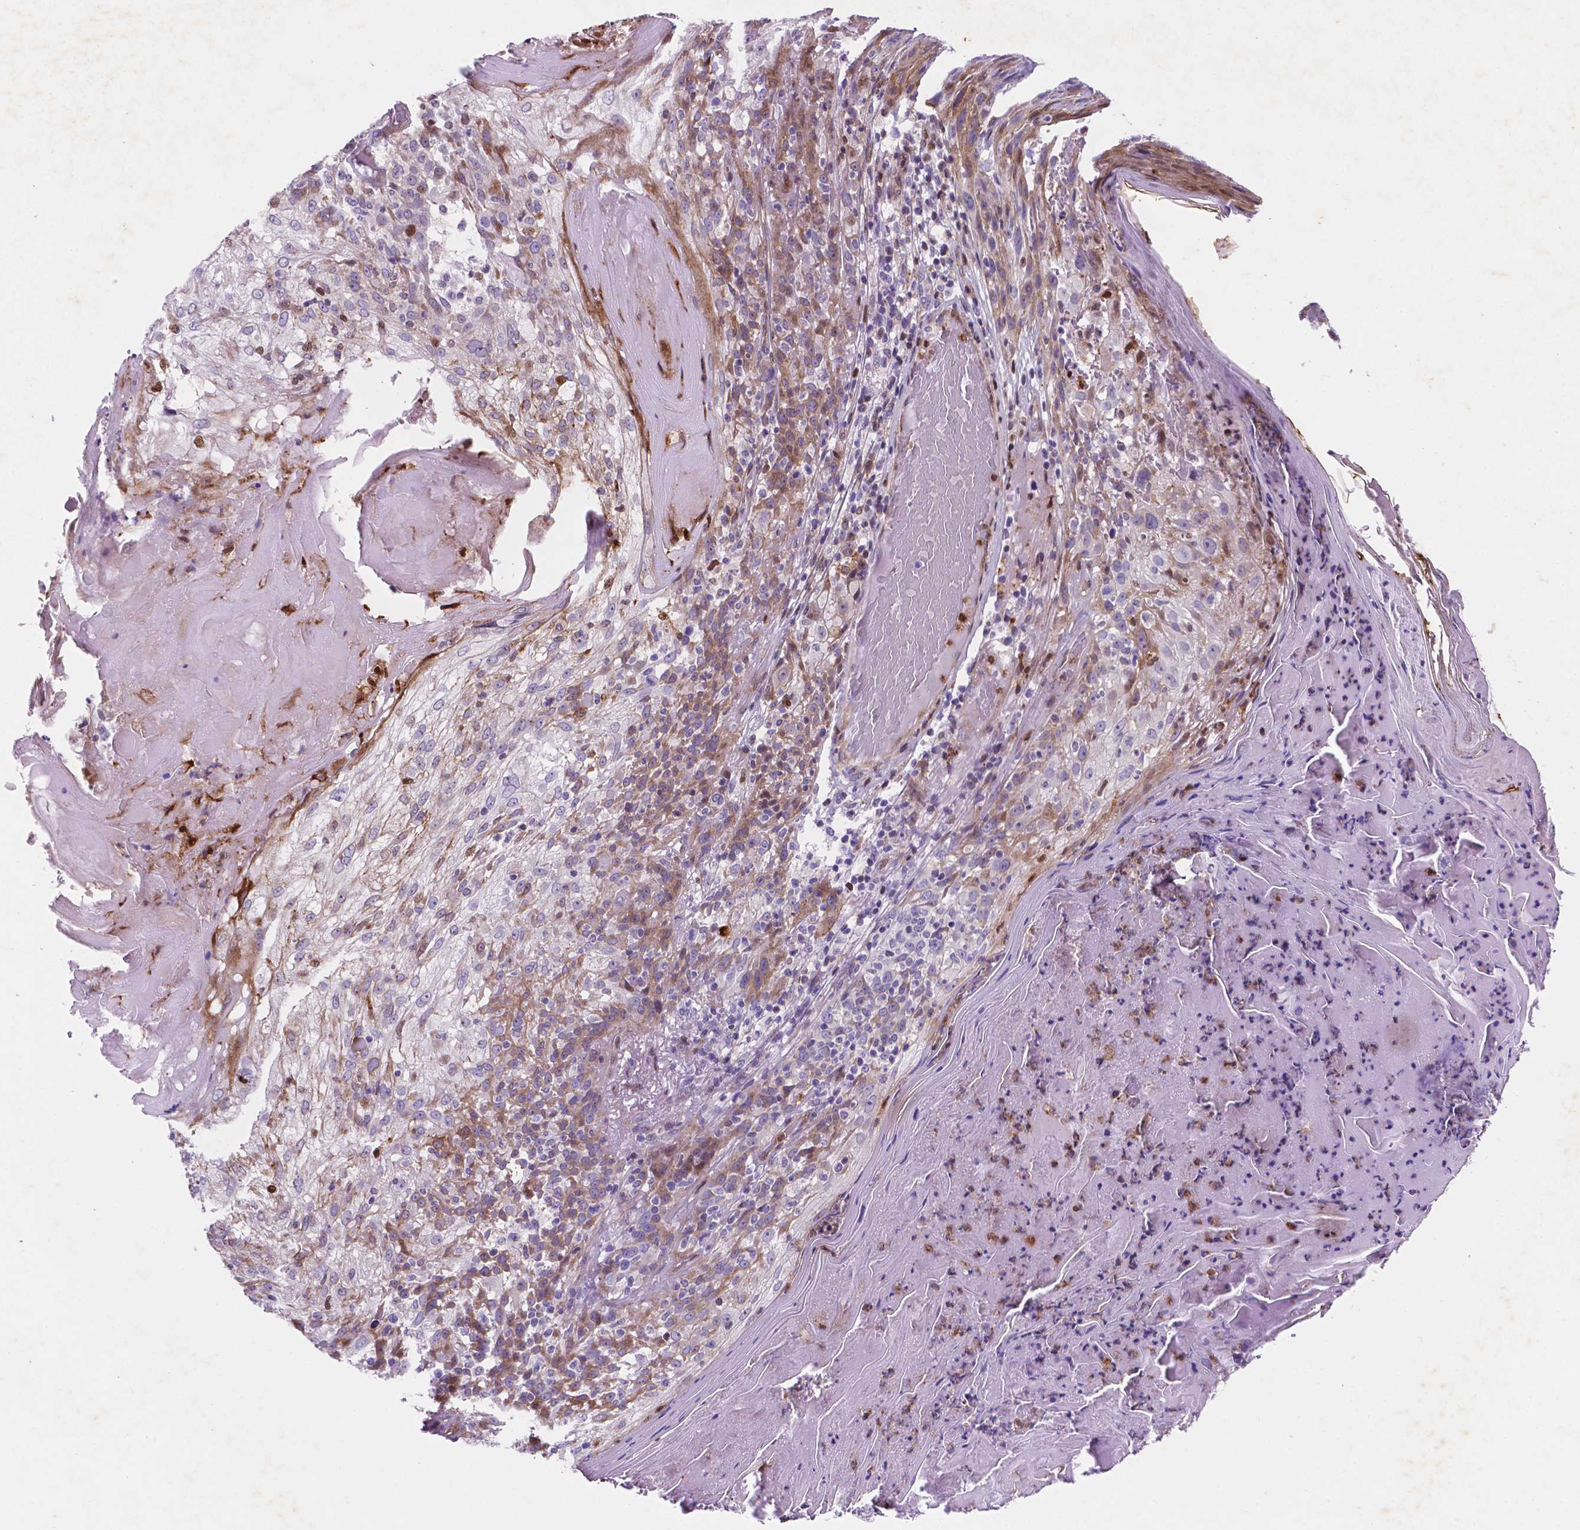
{"staining": {"intensity": "moderate", "quantity": "<25%", "location": "nuclear"}, "tissue": "skin cancer", "cell_type": "Tumor cells", "image_type": "cancer", "snomed": [{"axis": "morphology", "description": "Normal tissue, NOS"}, {"axis": "morphology", "description": "Squamous cell carcinoma, NOS"}, {"axis": "topography", "description": "Skin"}], "caption": "Tumor cells display low levels of moderate nuclear expression in approximately <25% of cells in human skin cancer (squamous cell carcinoma).", "gene": "TM4SF20", "patient": {"sex": "female", "age": 83}}